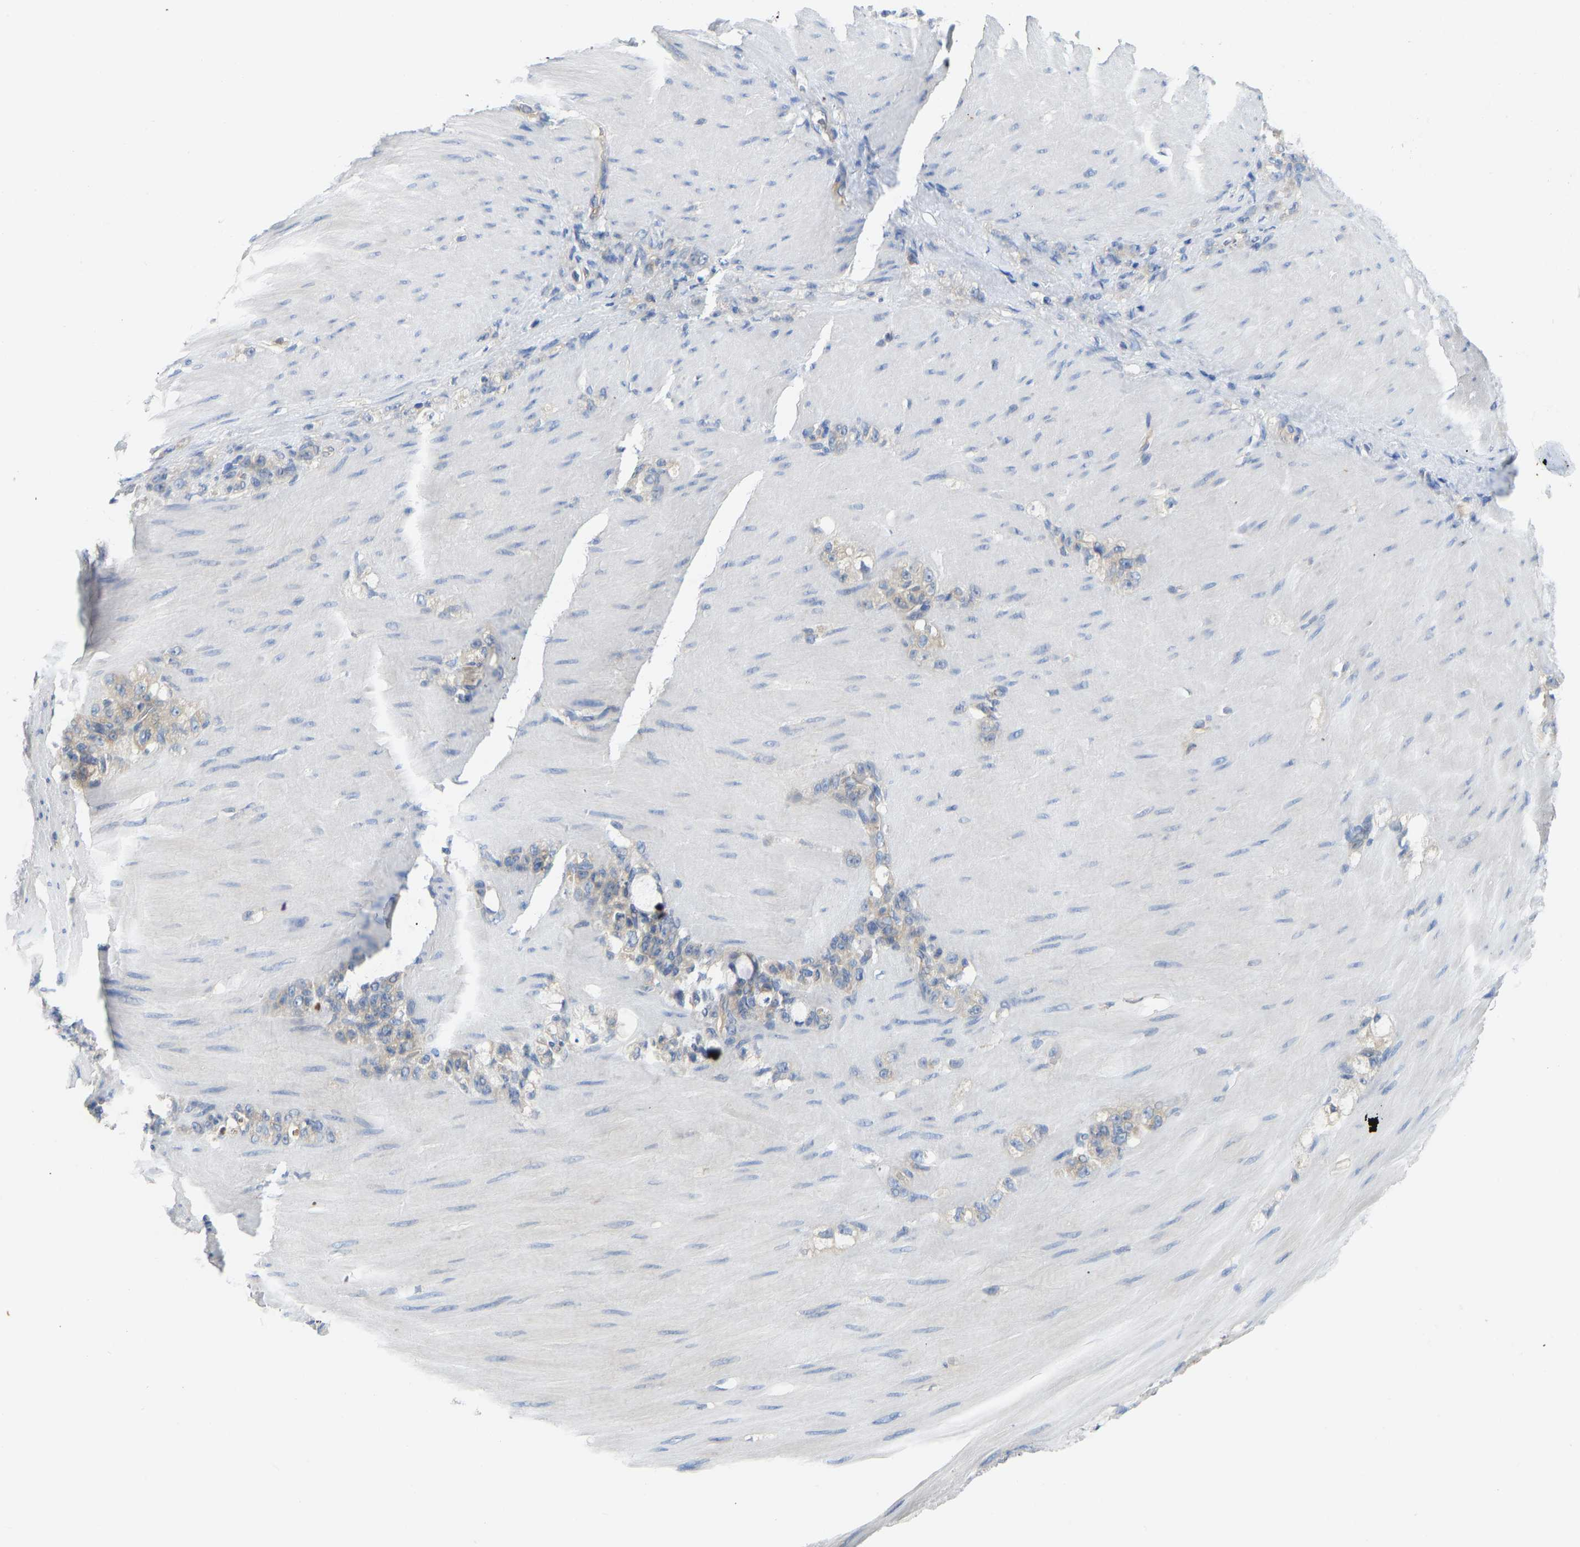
{"staining": {"intensity": "weak", "quantity": "25%-75%", "location": "cytoplasmic/membranous"}, "tissue": "stomach cancer", "cell_type": "Tumor cells", "image_type": "cancer", "snomed": [{"axis": "morphology", "description": "Normal tissue, NOS"}, {"axis": "morphology", "description": "Adenocarcinoma, NOS"}, {"axis": "topography", "description": "Stomach"}], "caption": "Immunohistochemical staining of stomach adenocarcinoma displays low levels of weak cytoplasmic/membranous staining in about 25%-75% of tumor cells.", "gene": "PPP3CA", "patient": {"sex": "male", "age": 82}}